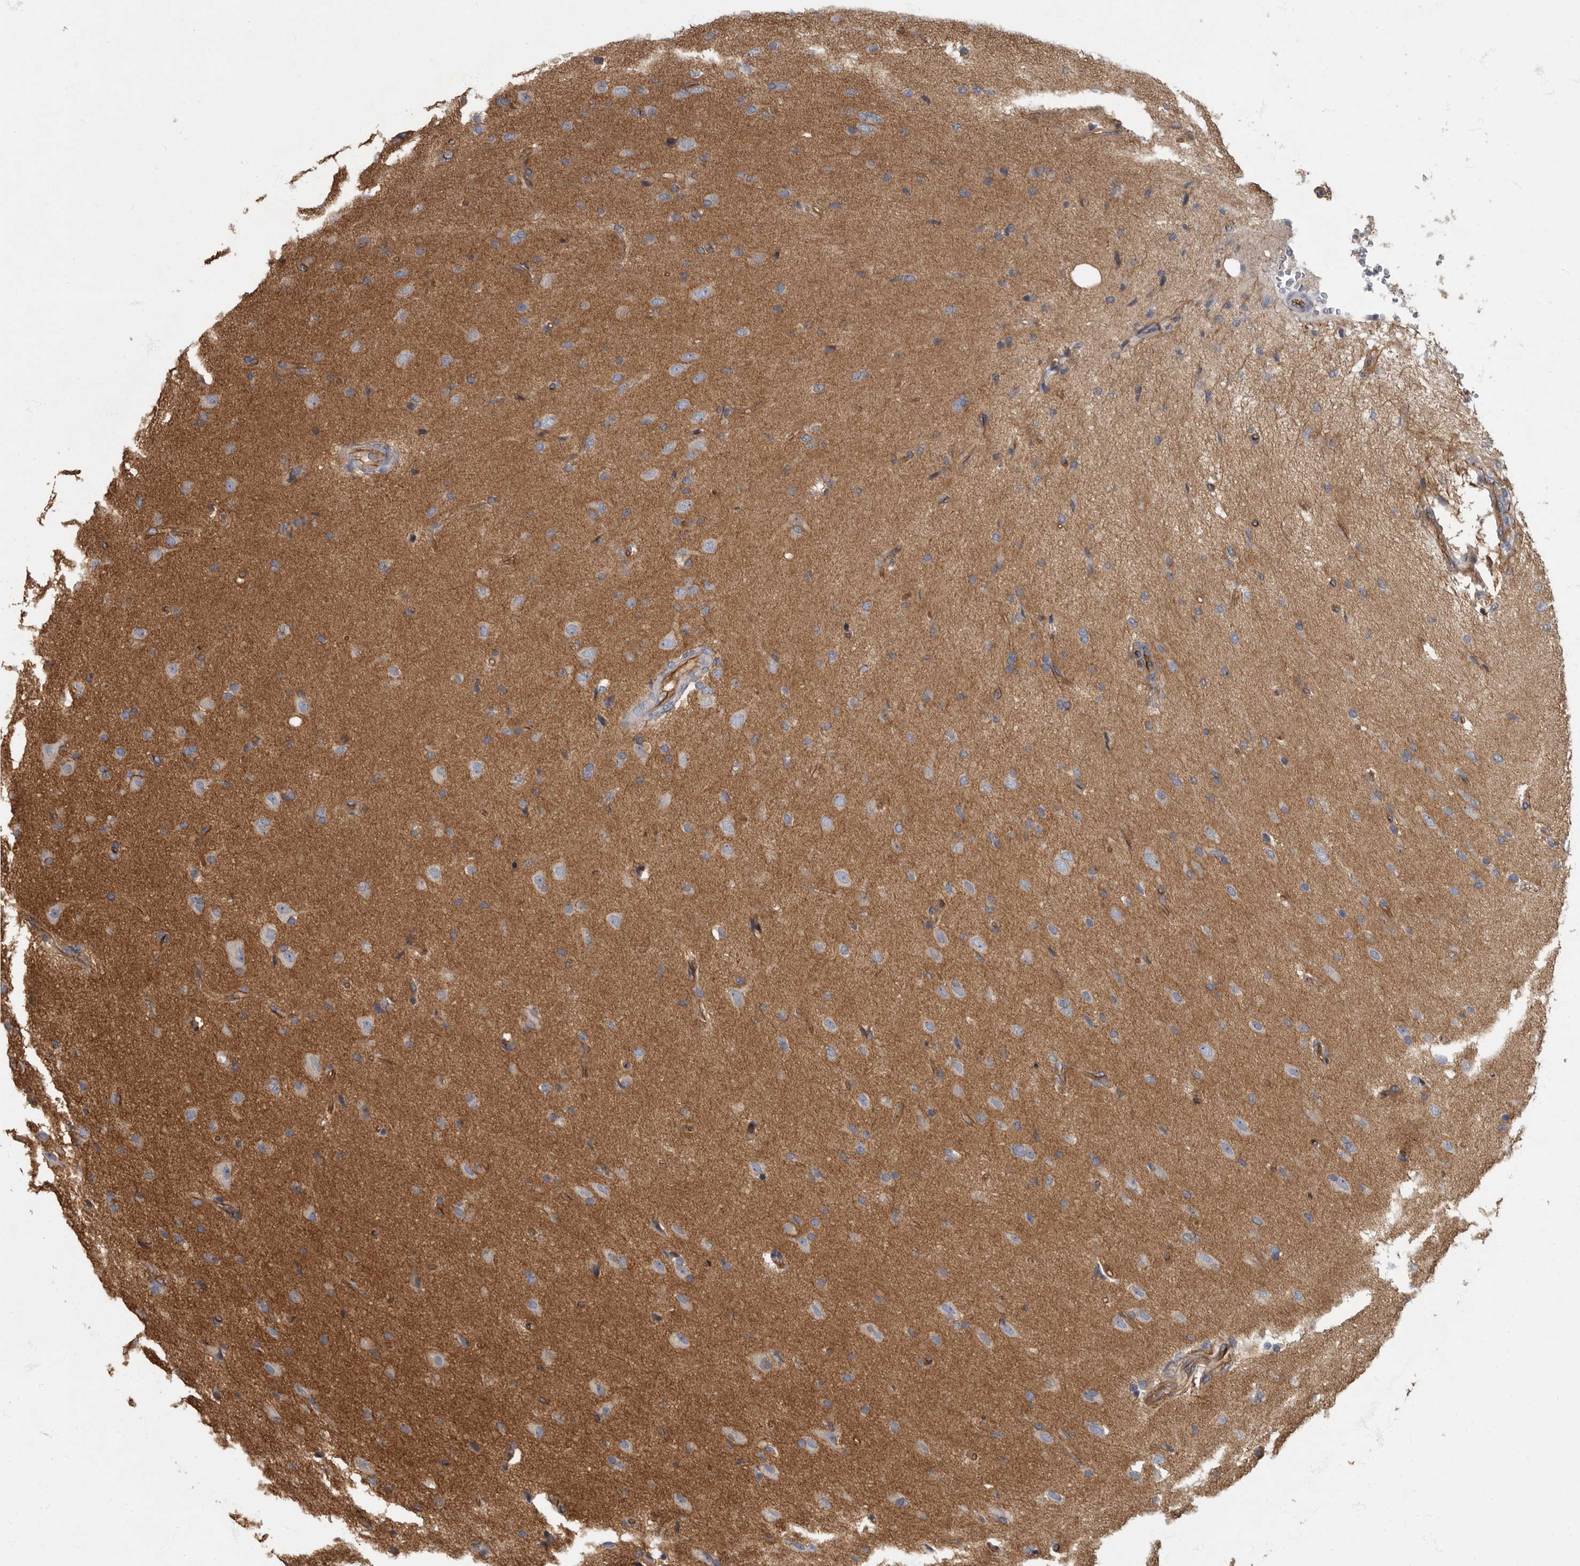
{"staining": {"intensity": "negative", "quantity": "none", "location": "none"}, "tissue": "glioma", "cell_type": "Tumor cells", "image_type": "cancer", "snomed": [{"axis": "morphology", "description": "Glioma, malignant, High grade"}, {"axis": "topography", "description": "Brain"}], "caption": "A high-resolution micrograph shows immunohistochemistry (IHC) staining of malignant glioma (high-grade), which demonstrates no significant positivity in tumor cells.", "gene": "PDK1", "patient": {"sex": "male", "age": 72}}